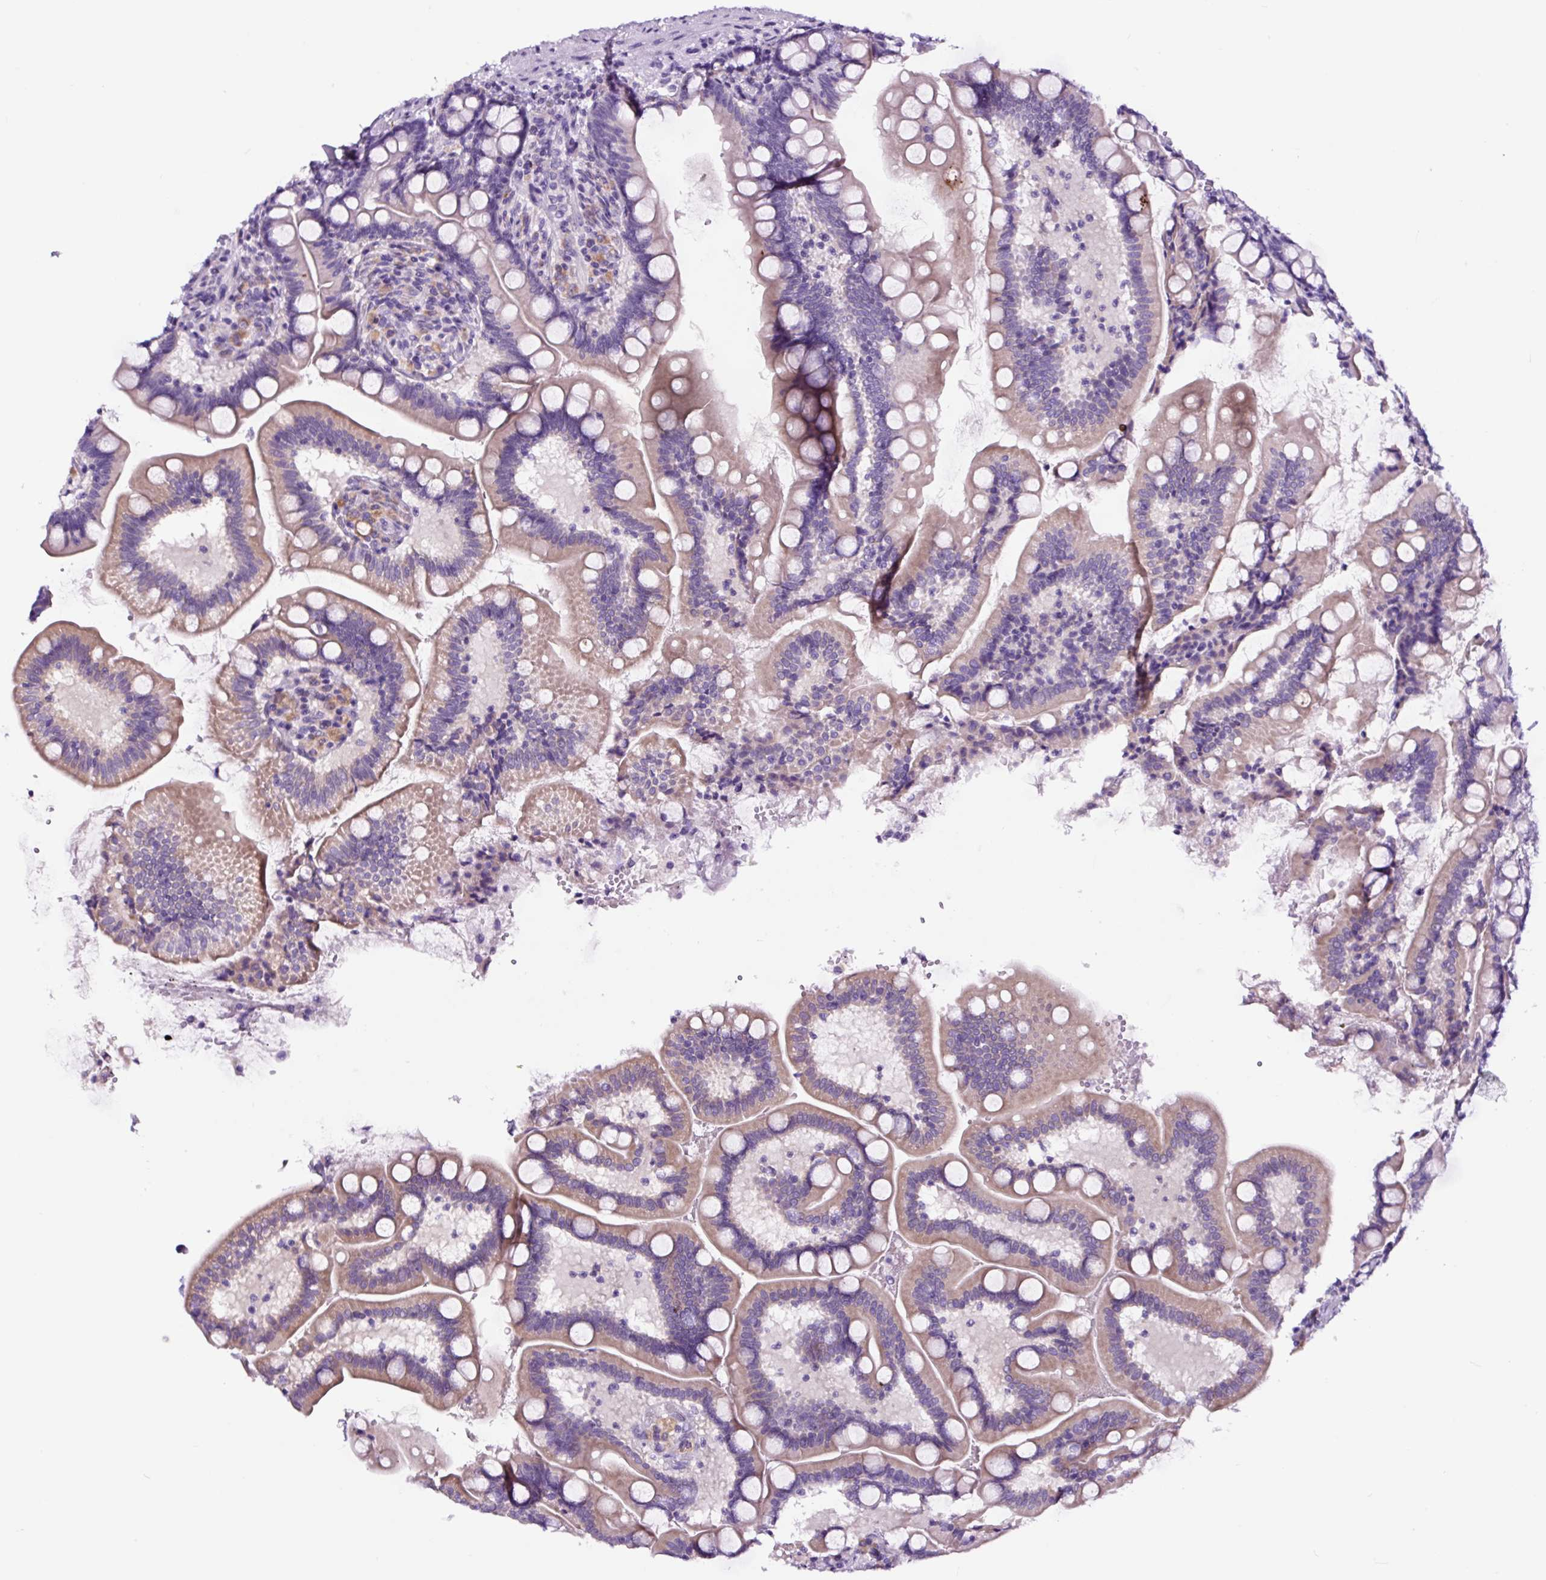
{"staining": {"intensity": "strong", "quantity": "<25%", "location": "cytoplasmic/membranous"}, "tissue": "small intestine", "cell_type": "Glandular cells", "image_type": "normal", "snomed": [{"axis": "morphology", "description": "Normal tissue, NOS"}, {"axis": "topography", "description": "Small intestine"}], "caption": "The immunohistochemical stain highlights strong cytoplasmic/membranous positivity in glandular cells of normal small intestine. The protein is stained brown, and the nuclei are stained in blue (DAB IHC with brightfield microscopy, high magnification).", "gene": "FBXL7", "patient": {"sex": "female", "age": 64}}